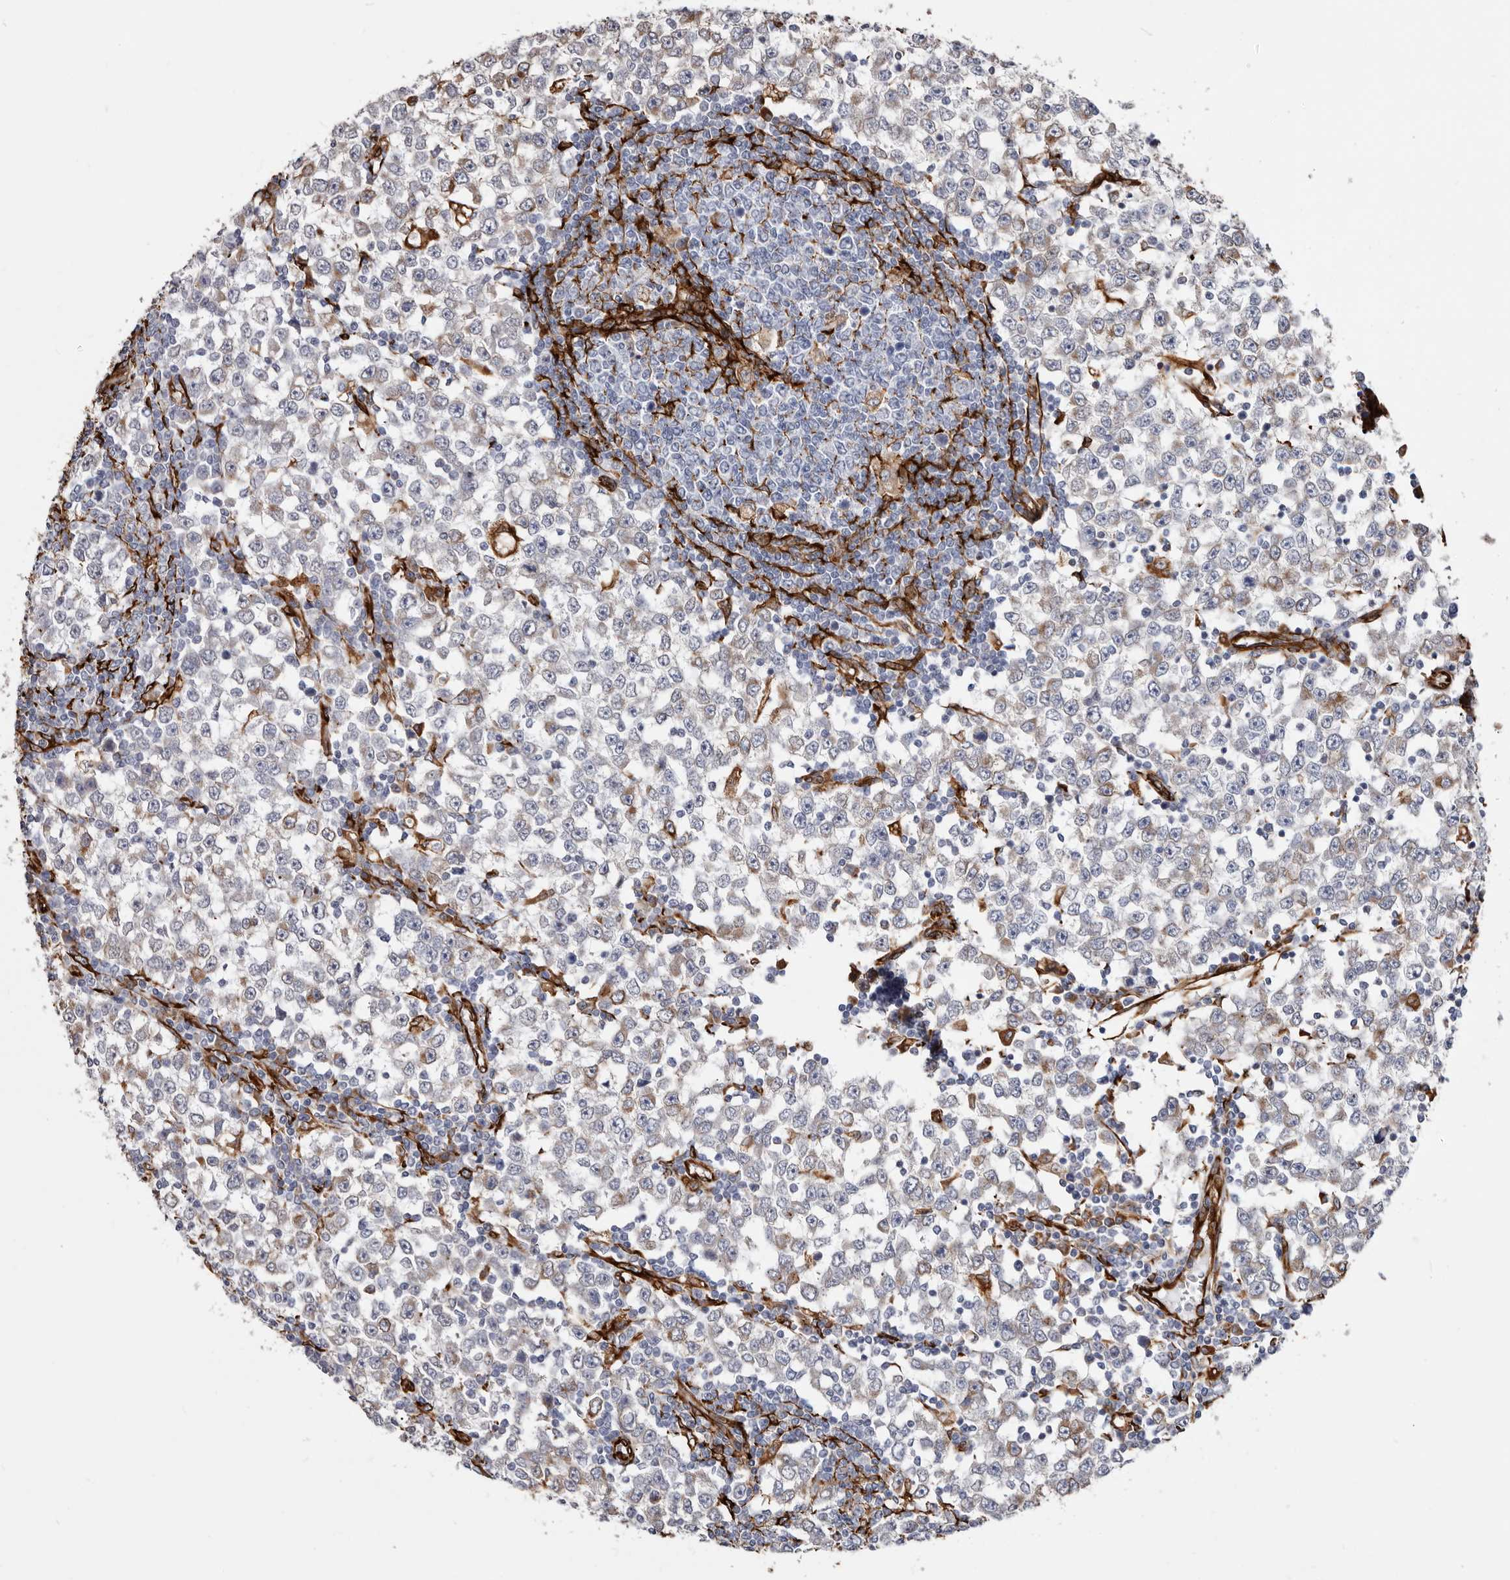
{"staining": {"intensity": "weak", "quantity": "25%-75%", "location": "cytoplasmic/membranous"}, "tissue": "testis cancer", "cell_type": "Tumor cells", "image_type": "cancer", "snomed": [{"axis": "morphology", "description": "Seminoma, NOS"}, {"axis": "topography", "description": "Testis"}], "caption": "Protein staining demonstrates weak cytoplasmic/membranous expression in approximately 25%-75% of tumor cells in testis cancer (seminoma).", "gene": "SEMA3E", "patient": {"sex": "male", "age": 65}}